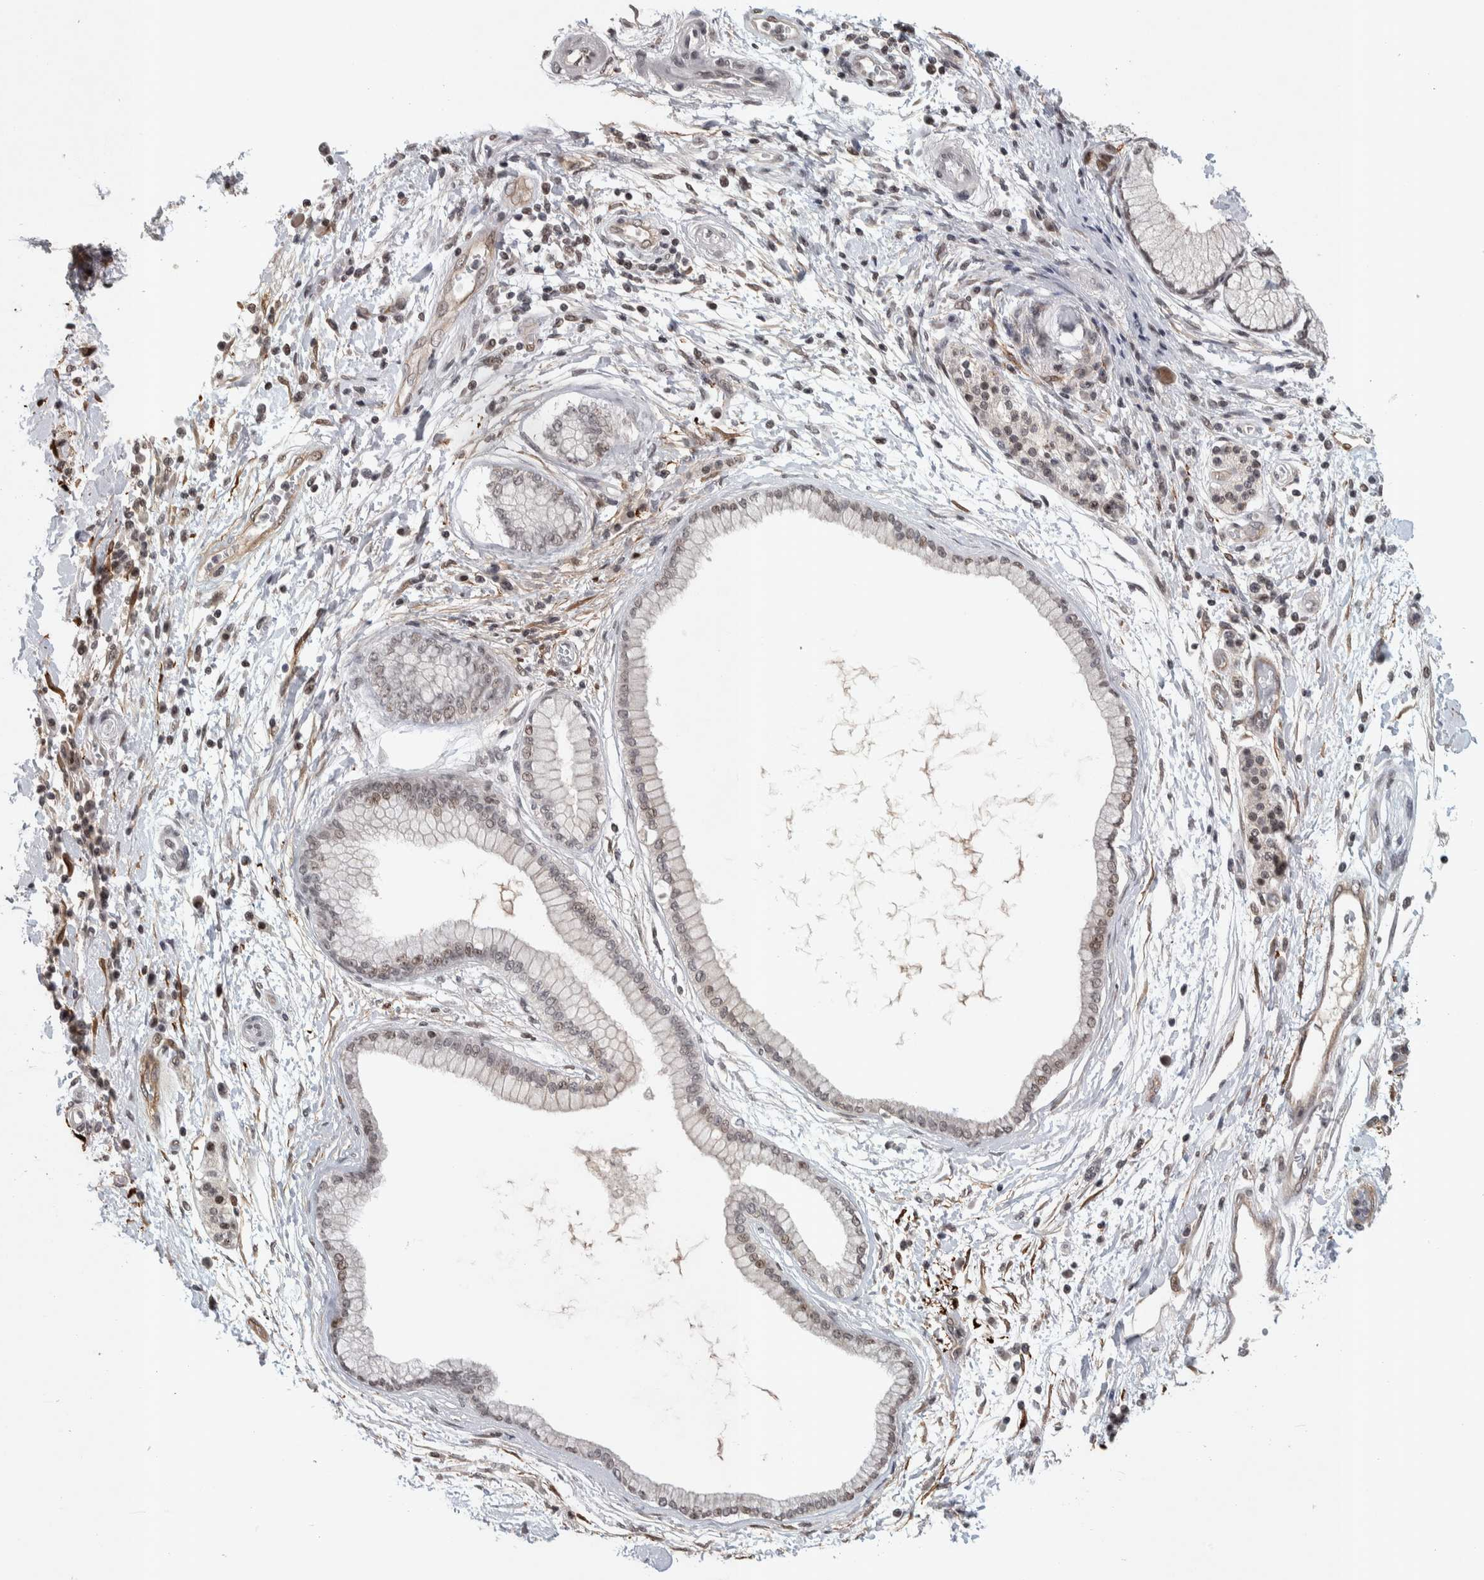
{"staining": {"intensity": "weak", "quantity": "<25%", "location": "nuclear"}, "tissue": "pancreatic cancer", "cell_type": "Tumor cells", "image_type": "cancer", "snomed": [{"axis": "morphology", "description": "Normal tissue, NOS"}, {"axis": "morphology", "description": "Adenocarcinoma, NOS"}, {"axis": "topography", "description": "Pancreas"}], "caption": "Tumor cells show no significant staining in adenocarcinoma (pancreatic).", "gene": "ZSCAN21", "patient": {"sex": "female", "age": 71}}